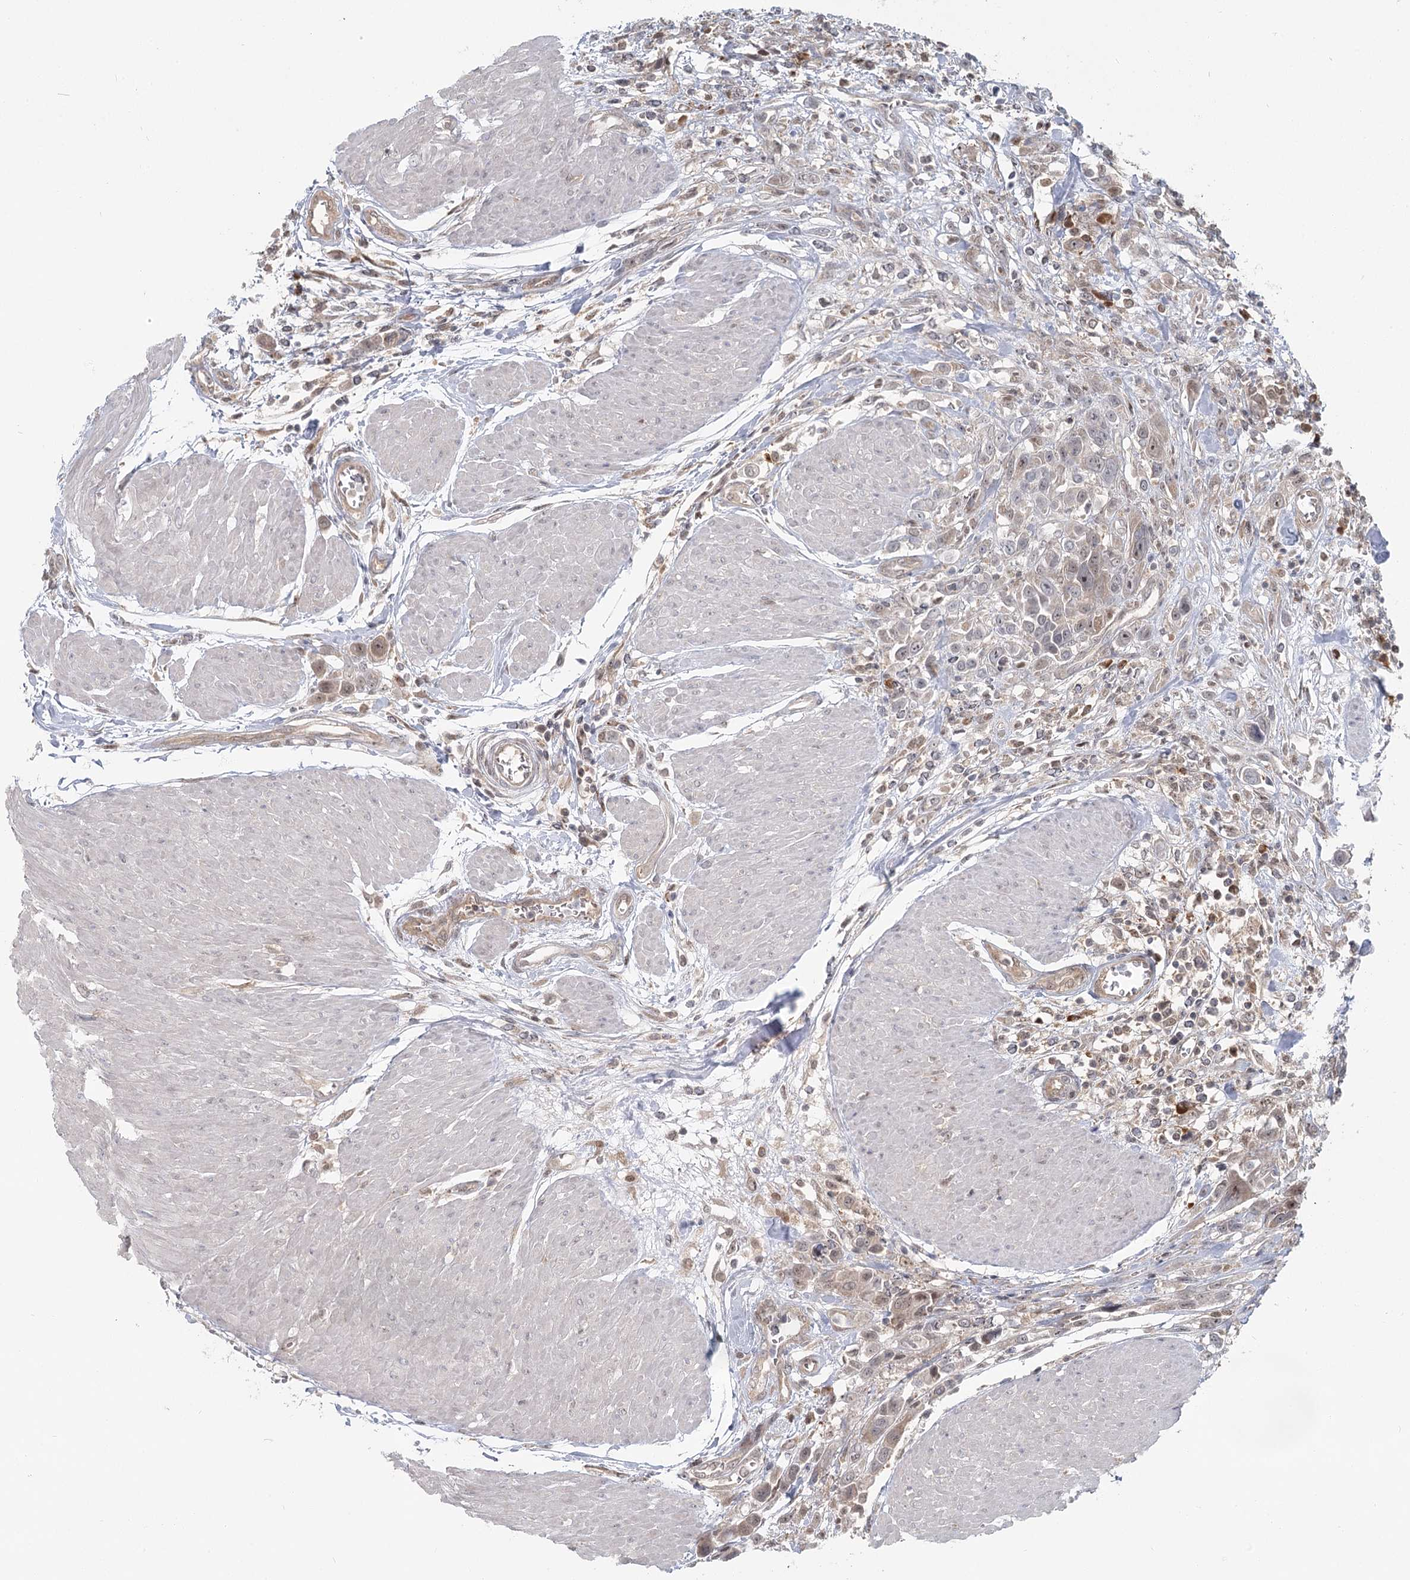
{"staining": {"intensity": "weak", "quantity": "<25%", "location": "cytoplasmic/membranous,nuclear"}, "tissue": "urothelial cancer", "cell_type": "Tumor cells", "image_type": "cancer", "snomed": [{"axis": "morphology", "description": "Urothelial carcinoma, High grade"}, {"axis": "topography", "description": "Urinary bladder"}], "caption": "IHC of human urothelial carcinoma (high-grade) exhibits no expression in tumor cells. (Brightfield microscopy of DAB (3,3'-diaminobenzidine) immunohistochemistry at high magnification).", "gene": "THNSL1", "patient": {"sex": "male", "age": 50}}